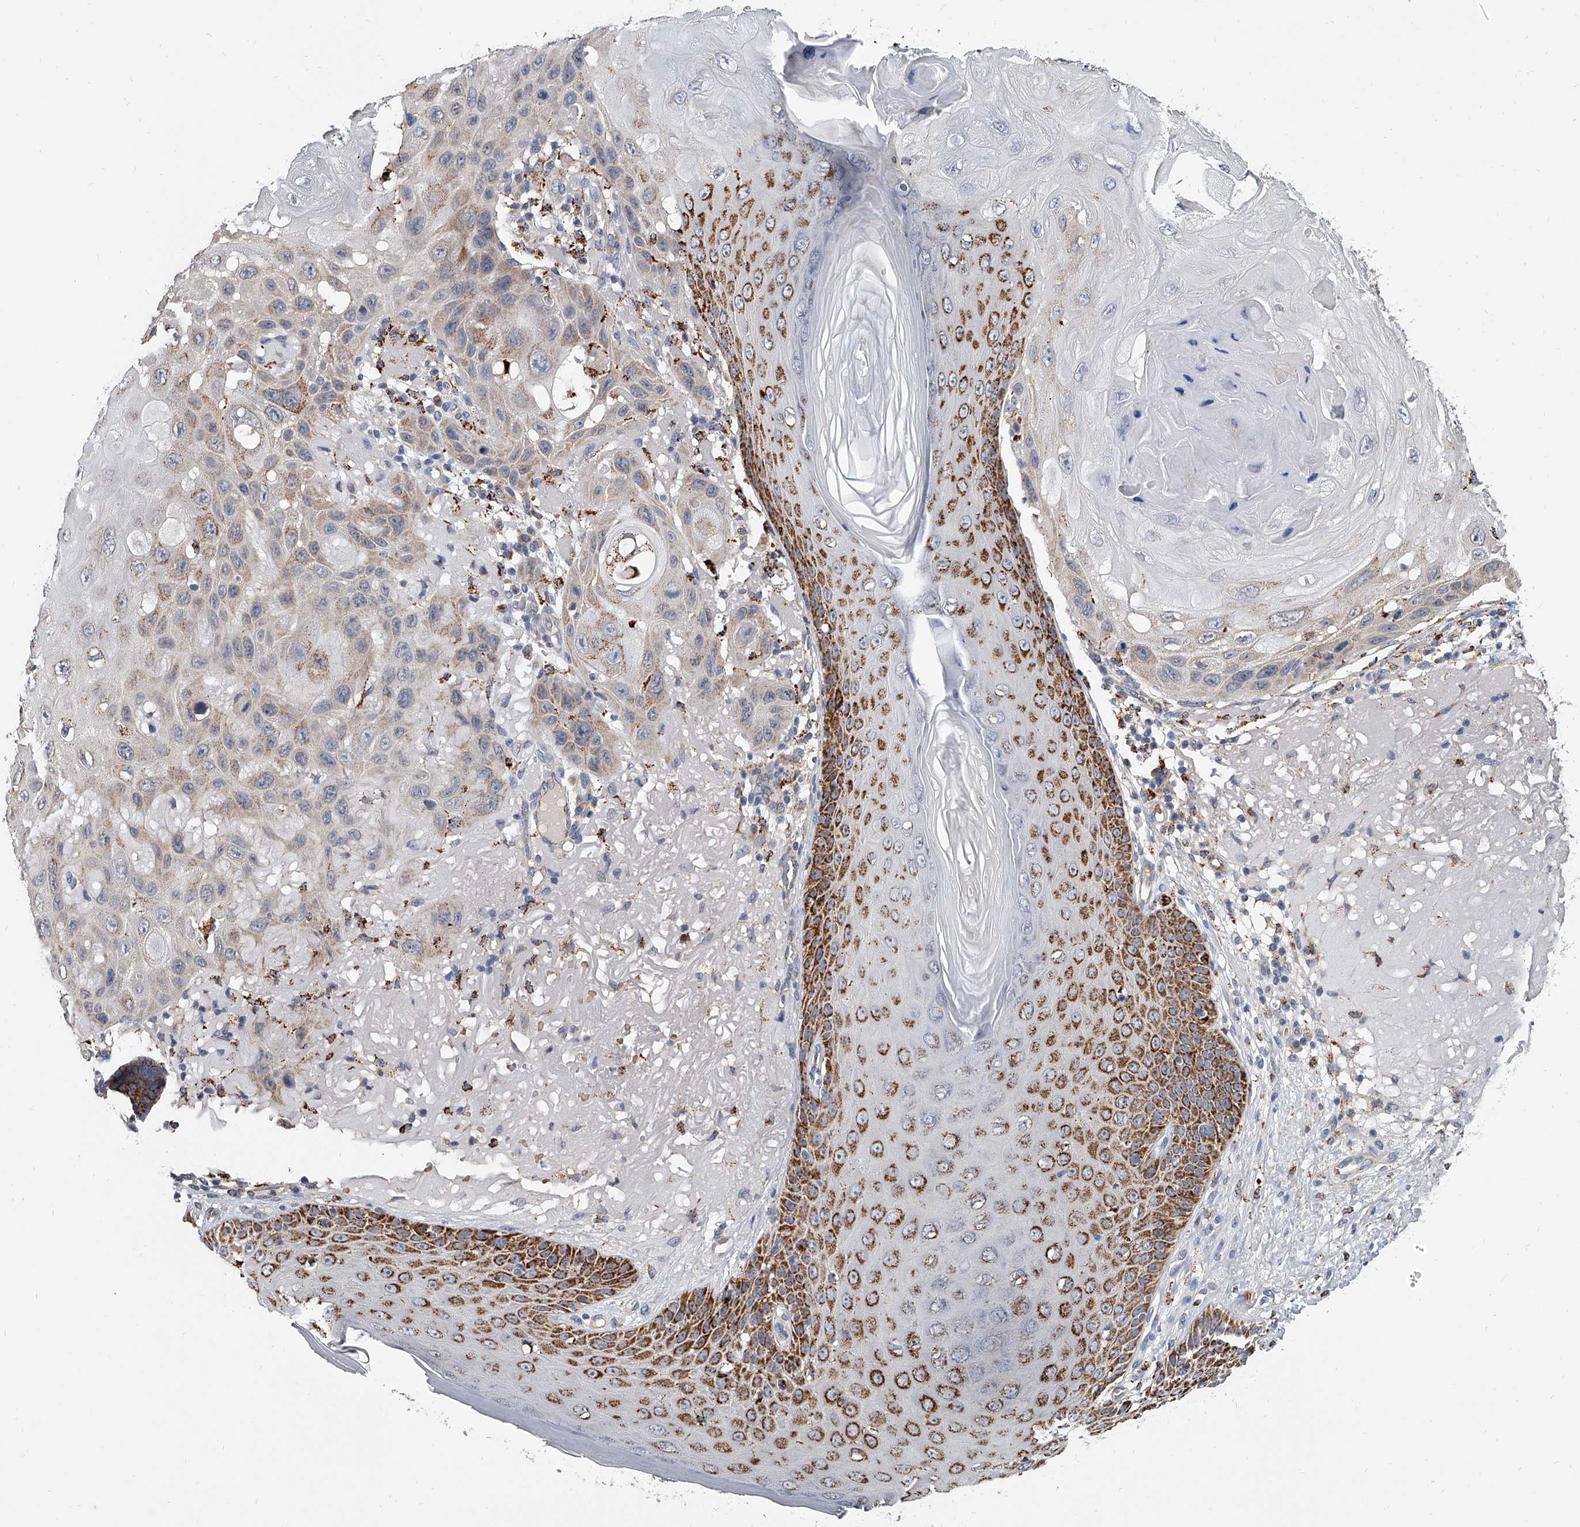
{"staining": {"intensity": "weak", "quantity": "<25%", "location": "cytoplasmic/membranous"}, "tissue": "skin cancer", "cell_type": "Tumor cells", "image_type": "cancer", "snomed": [{"axis": "morphology", "description": "Normal tissue, NOS"}, {"axis": "morphology", "description": "Squamous cell carcinoma, NOS"}, {"axis": "topography", "description": "Skin"}], "caption": "Immunohistochemistry (IHC) image of skin squamous cell carcinoma stained for a protein (brown), which shows no positivity in tumor cells. (Stains: DAB (3,3'-diaminobenzidine) immunohistochemistry with hematoxylin counter stain, Microscopy: brightfield microscopy at high magnification).", "gene": "KLHL7", "patient": {"sex": "female", "age": 96}}